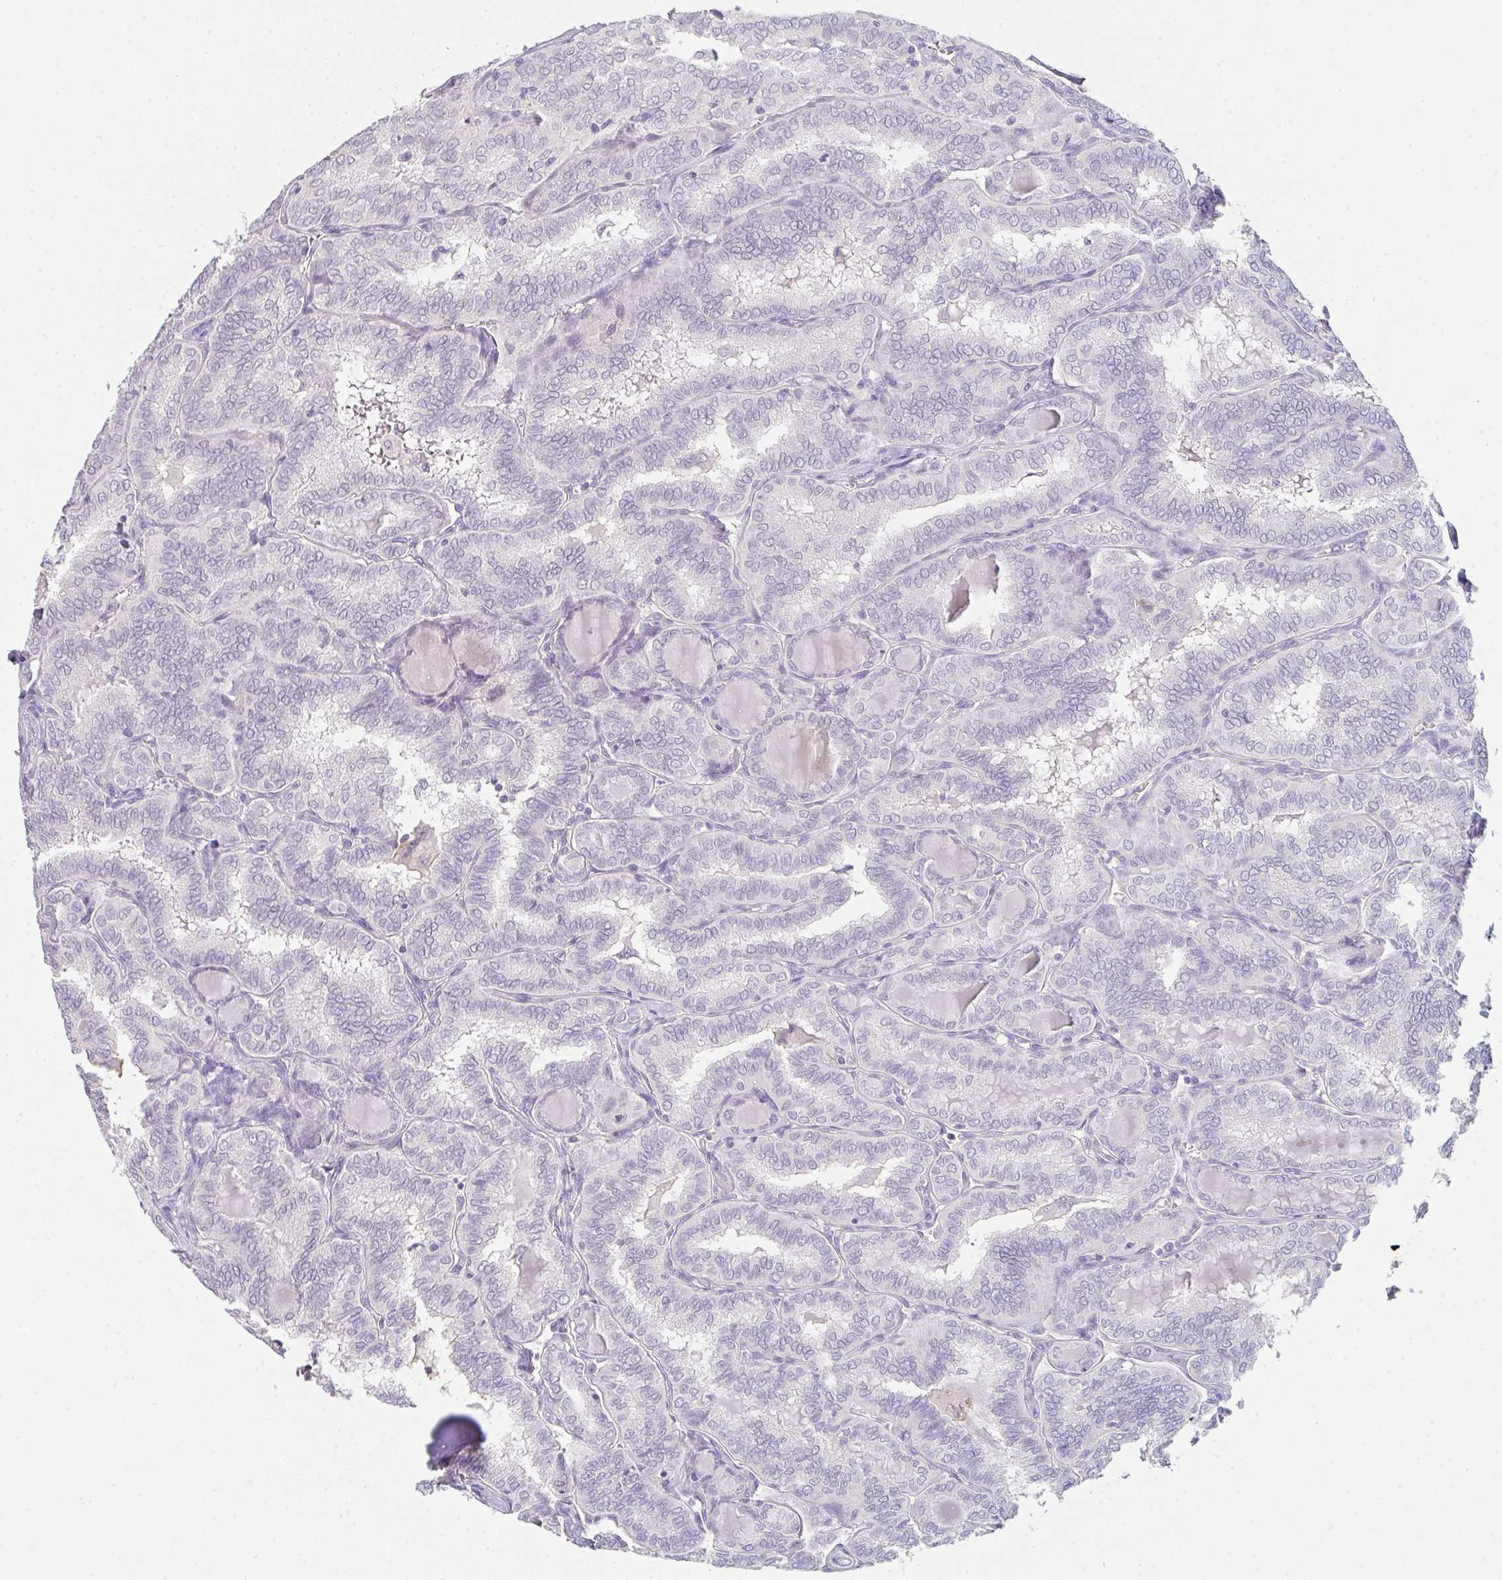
{"staining": {"intensity": "negative", "quantity": "none", "location": "none"}, "tissue": "thyroid cancer", "cell_type": "Tumor cells", "image_type": "cancer", "snomed": [{"axis": "morphology", "description": "Papillary adenocarcinoma, NOS"}, {"axis": "topography", "description": "Thyroid gland"}], "caption": "An IHC micrograph of papillary adenocarcinoma (thyroid) is shown. There is no staining in tumor cells of papillary adenocarcinoma (thyroid). (DAB (3,3'-diaminobenzidine) immunohistochemistry, high magnification).", "gene": "C1QTNF8", "patient": {"sex": "female", "age": 30}}